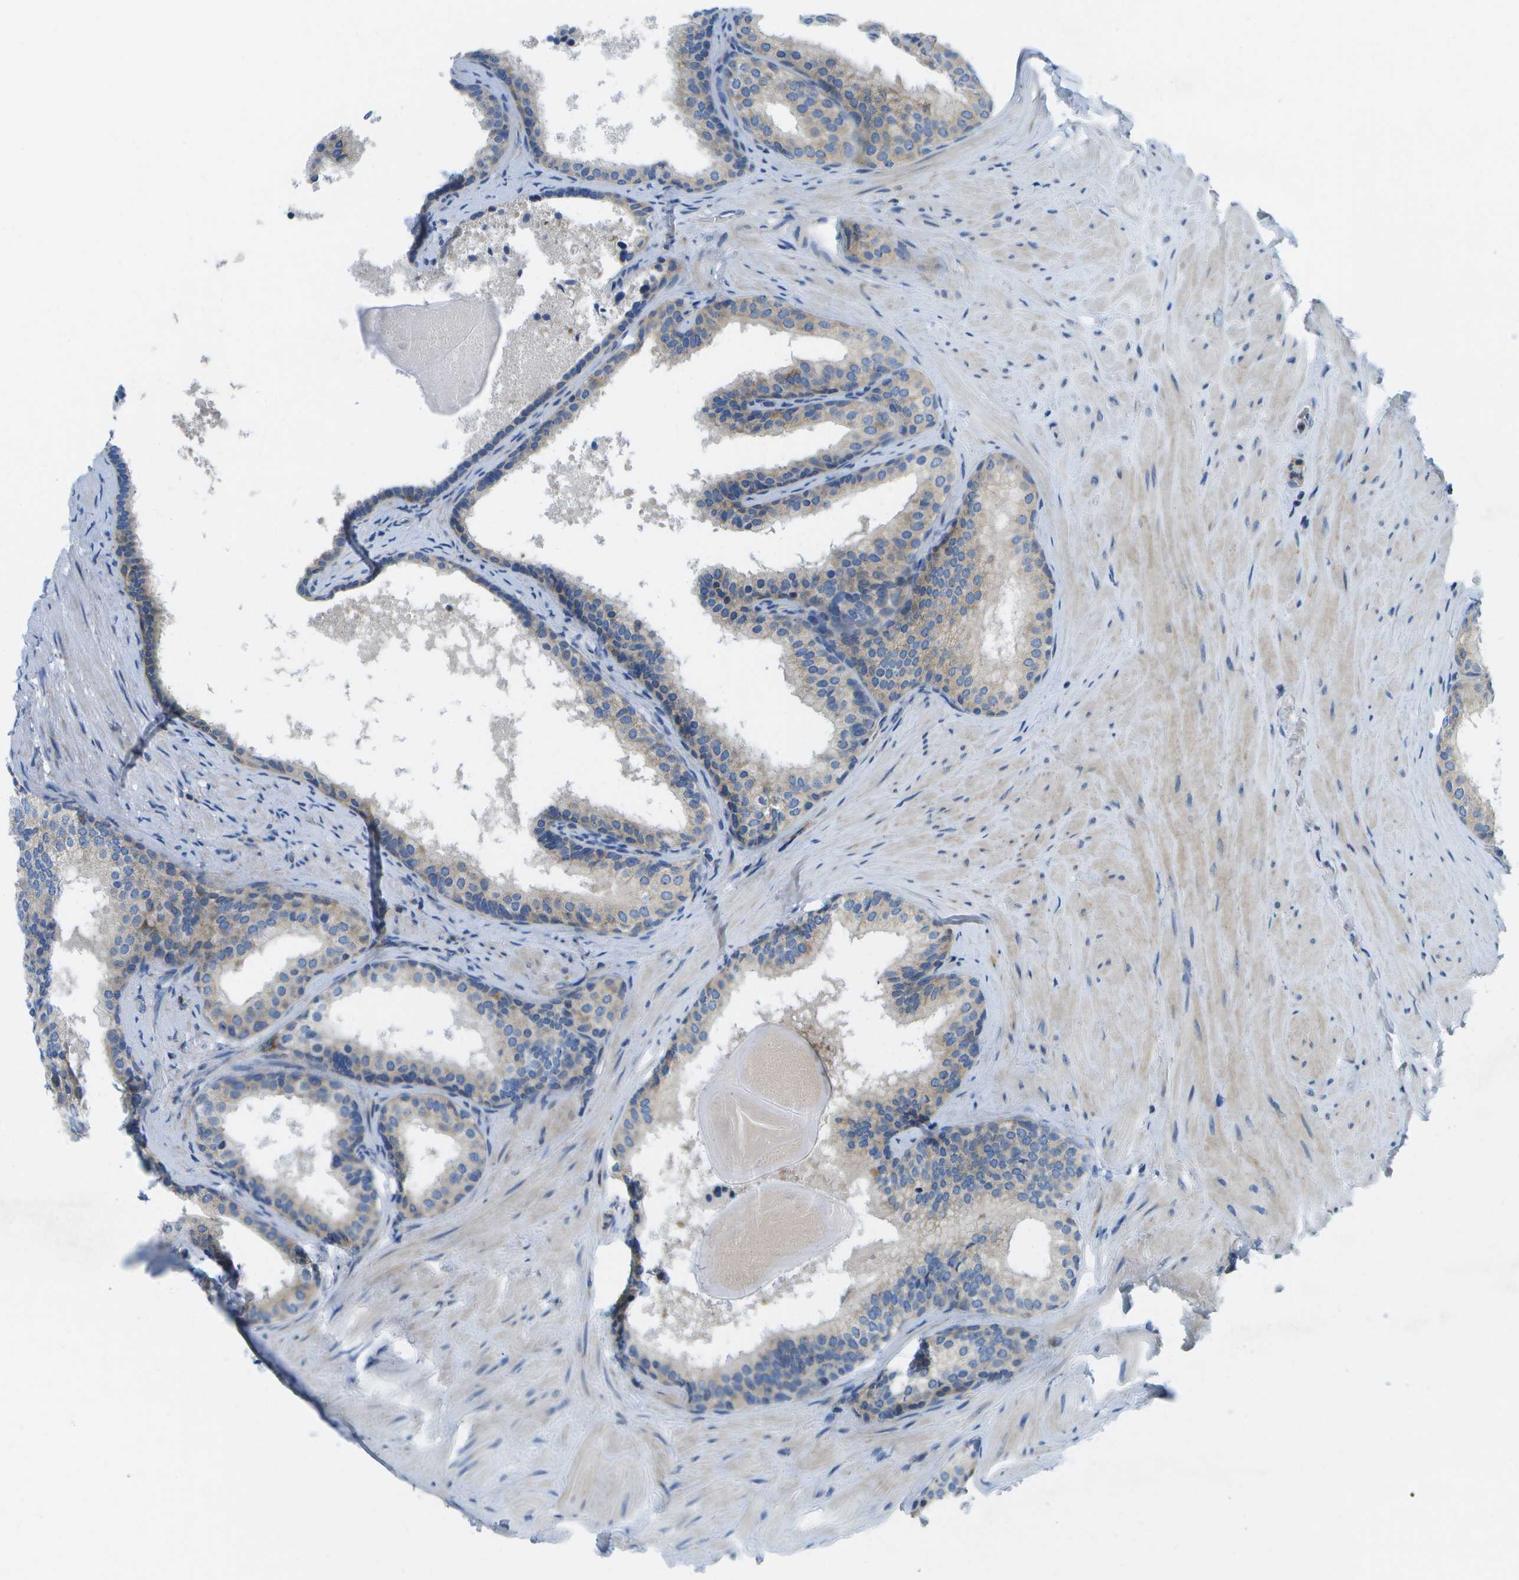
{"staining": {"intensity": "negative", "quantity": "none", "location": "none"}, "tissue": "prostate cancer", "cell_type": "Tumor cells", "image_type": "cancer", "snomed": [{"axis": "morphology", "description": "Adenocarcinoma, Low grade"}, {"axis": "topography", "description": "Prostate"}], "caption": "There is no significant staining in tumor cells of prostate cancer (low-grade adenocarcinoma).", "gene": "GDF5", "patient": {"sex": "male", "age": 69}}